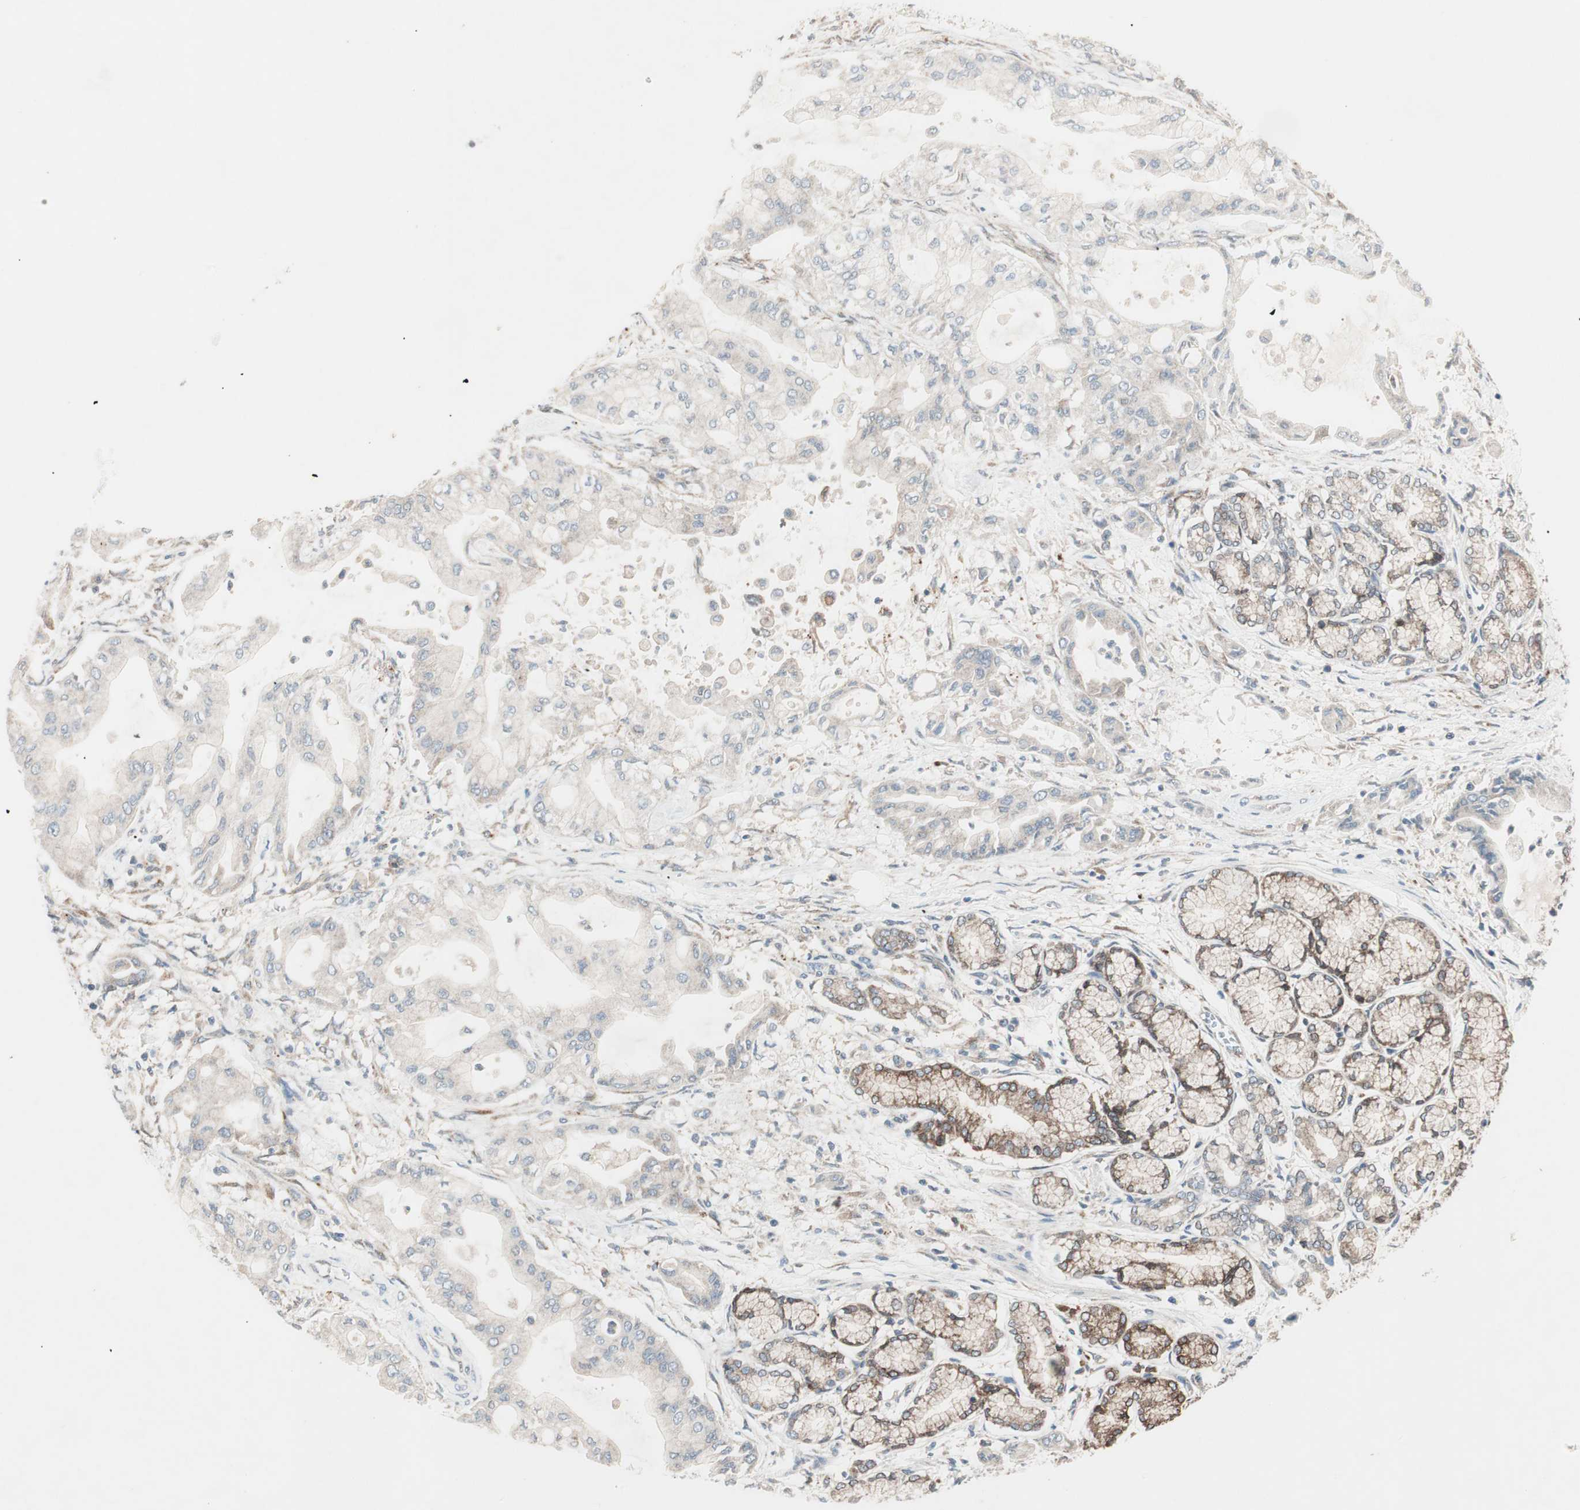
{"staining": {"intensity": "weak", "quantity": ">75%", "location": "cytoplasmic/membranous"}, "tissue": "pancreatic cancer", "cell_type": "Tumor cells", "image_type": "cancer", "snomed": [{"axis": "morphology", "description": "Adenocarcinoma, NOS"}, {"axis": "morphology", "description": "Adenocarcinoma, metastatic, NOS"}, {"axis": "topography", "description": "Lymph node"}, {"axis": "topography", "description": "Pancreas"}, {"axis": "topography", "description": "Duodenum"}], "caption": "Immunohistochemical staining of human pancreatic cancer (adenocarcinoma) exhibits low levels of weak cytoplasmic/membranous positivity in about >75% of tumor cells.", "gene": "CCL14", "patient": {"sex": "female", "age": 64}}